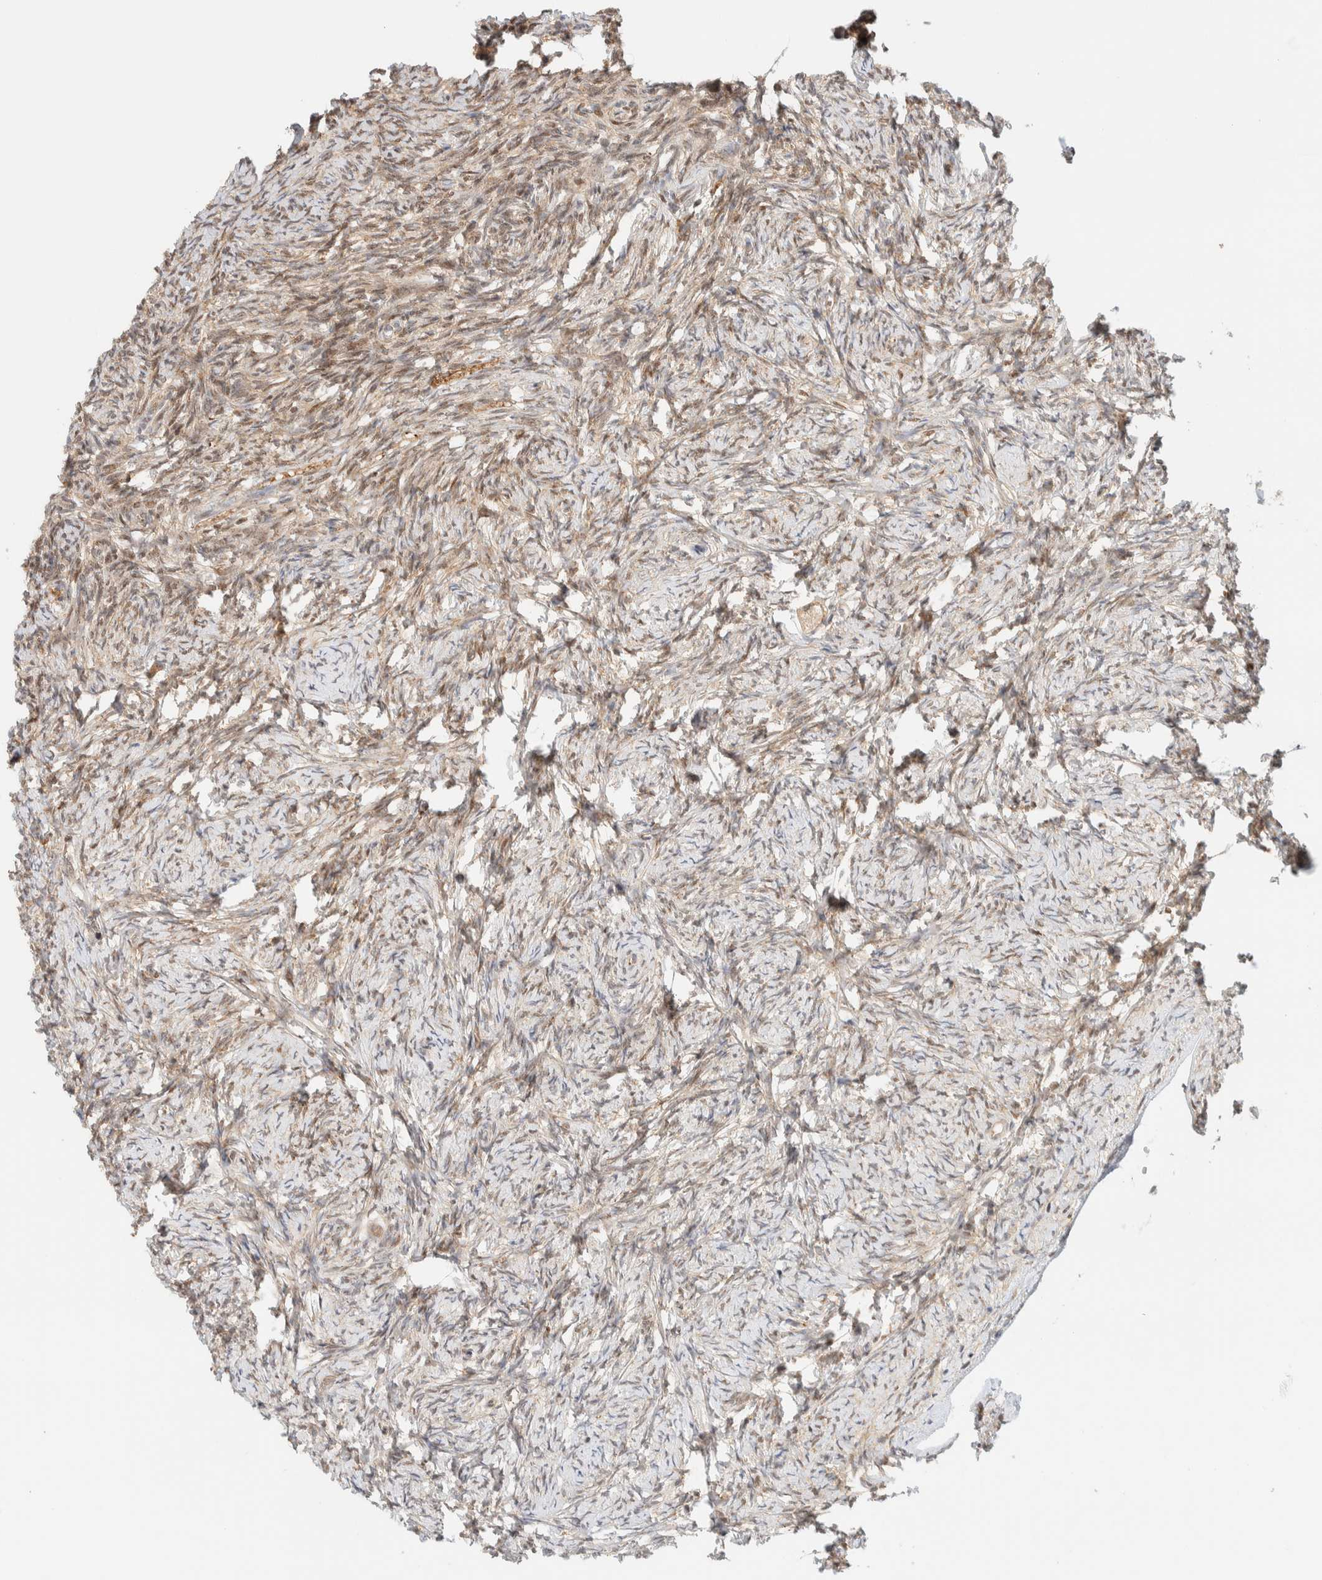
{"staining": {"intensity": "moderate", "quantity": "25%-75%", "location": "cytoplasmic/membranous"}, "tissue": "ovary", "cell_type": "Follicle cells", "image_type": "normal", "snomed": [{"axis": "morphology", "description": "Normal tissue, NOS"}, {"axis": "topography", "description": "Ovary"}], "caption": "Immunohistochemistry (IHC) of benign human ovary reveals medium levels of moderate cytoplasmic/membranous positivity in about 25%-75% of follicle cells. (DAB (3,3'-diaminobenzidine) = brown stain, brightfield microscopy at high magnification).", "gene": "PCYT2", "patient": {"sex": "female", "age": 34}}